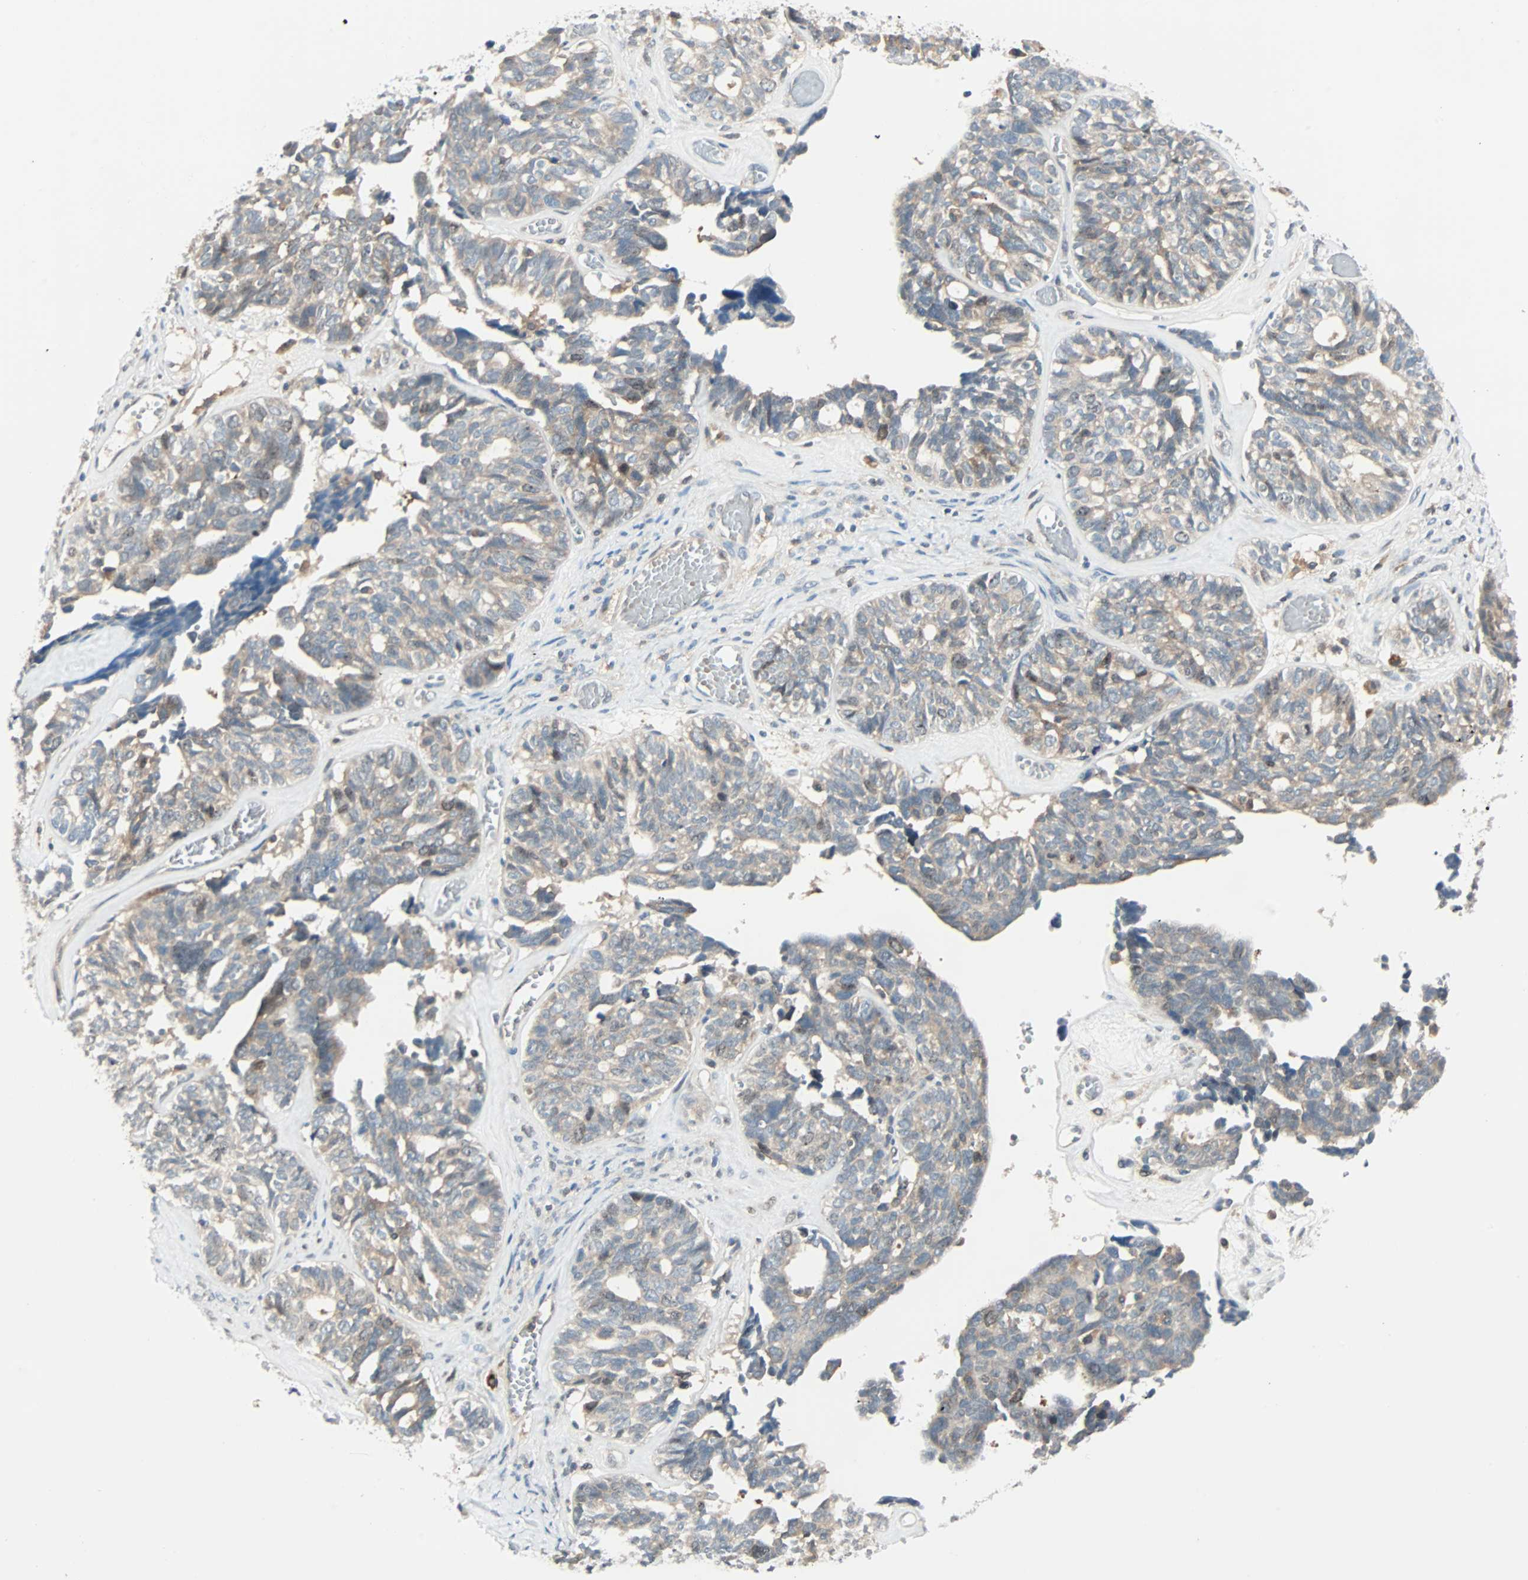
{"staining": {"intensity": "weak", "quantity": "25%-75%", "location": "cytoplasmic/membranous"}, "tissue": "ovarian cancer", "cell_type": "Tumor cells", "image_type": "cancer", "snomed": [{"axis": "morphology", "description": "Cystadenocarcinoma, serous, NOS"}, {"axis": "topography", "description": "Ovary"}], "caption": "Brown immunohistochemical staining in human ovarian cancer (serous cystadenocarcinoma) exhibits weak cytoplasmic/membranous positivity in approximately 25%-75% of tumor cells. (Brightfield microscopy of DAB IHC at high magnification).", "gene": "SMIM8", "patient": {"sex": "female", "age": 79}}